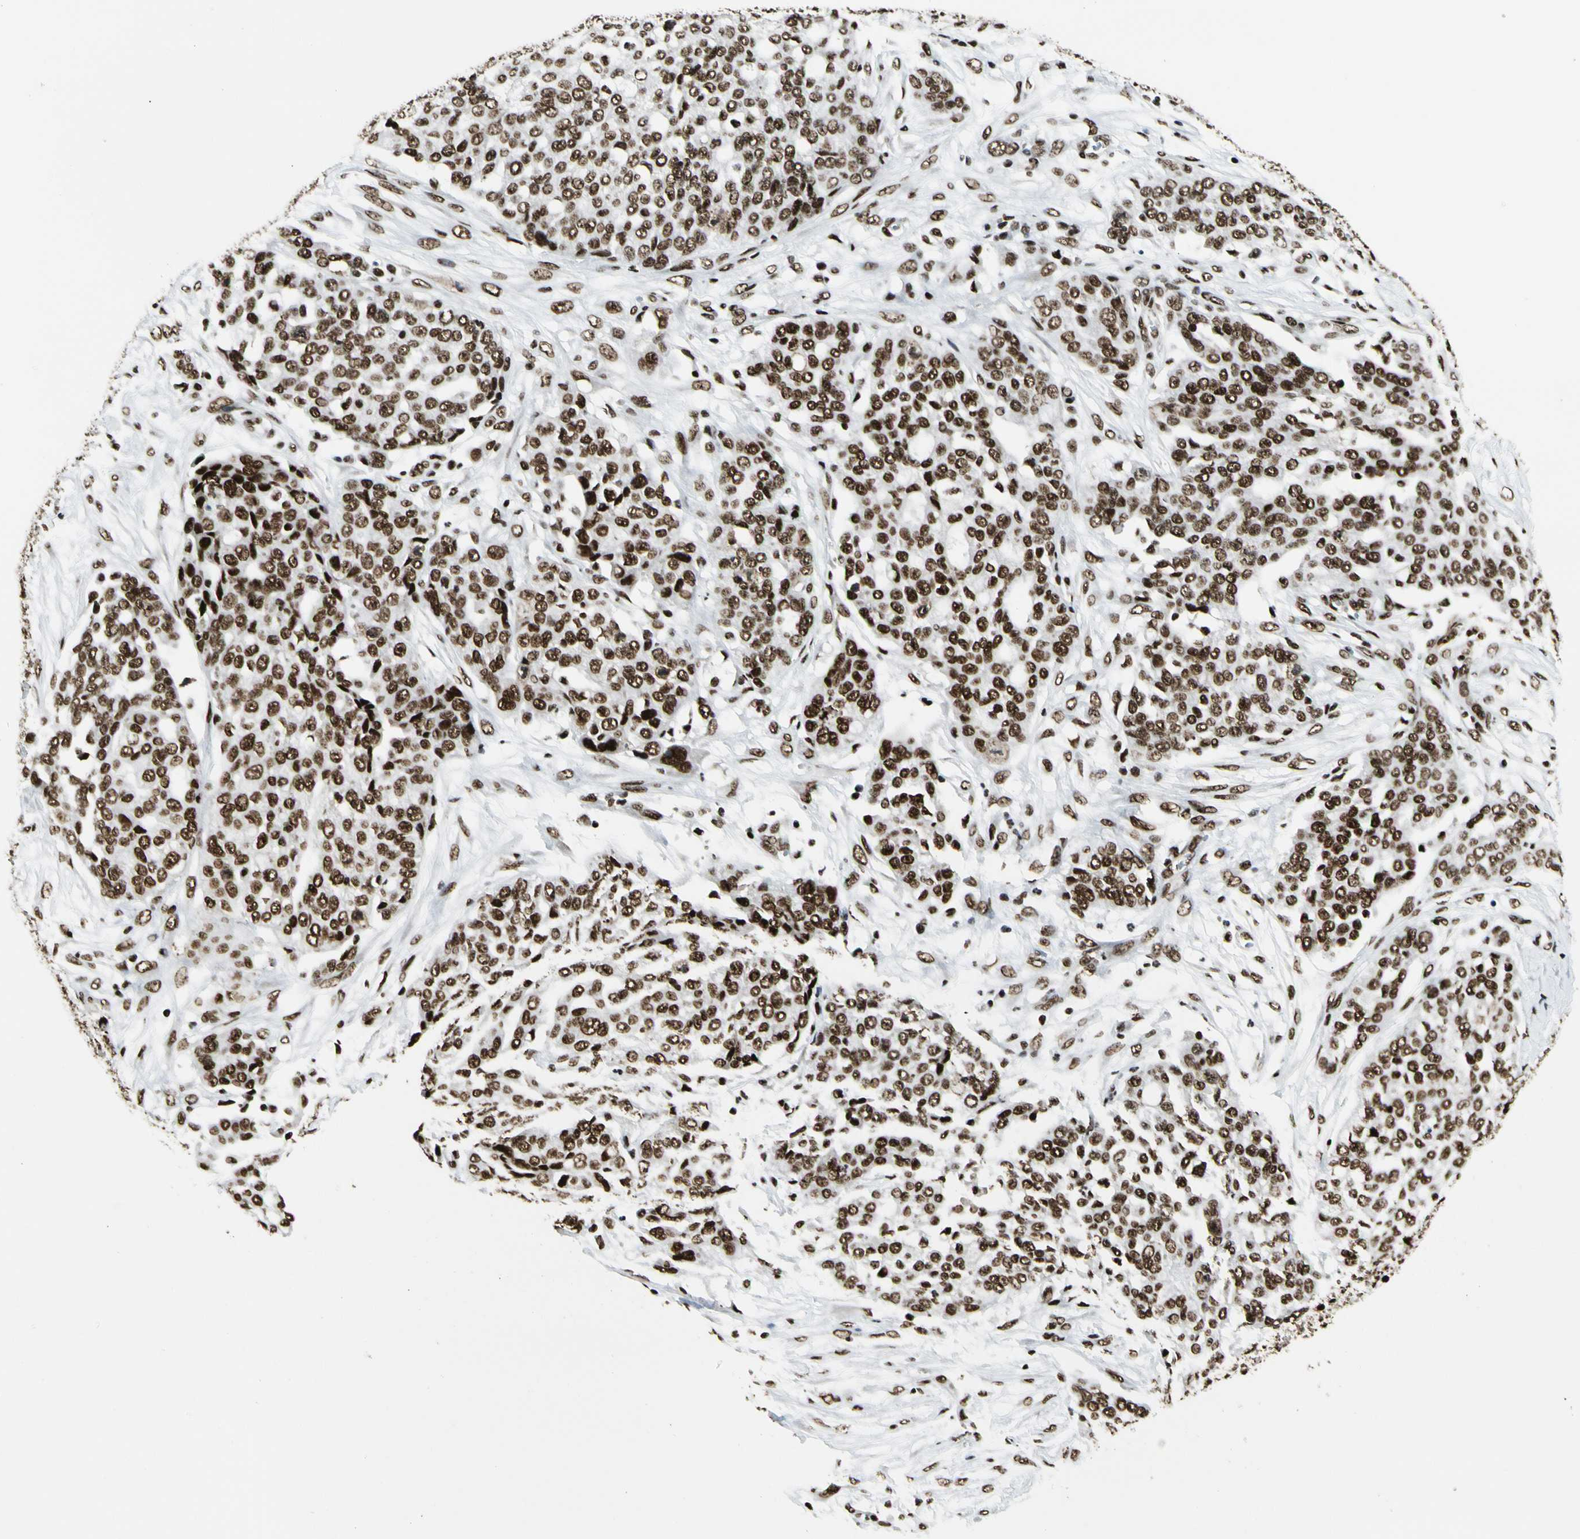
{"staining": {"intensity": "strong", "quantity": ">75%", "location": "nuclear"}, "tissue": "ovarian cancer", "cell_type": "Tumor cells", "image_type": "cancer", "snomed": [{"axis": "morphology", "description": "Cystadenocarcinoma, serous, NOS"}, {"axis": "topography", "description": "Soft tissue"}, {"axis": "topography", "description": "Ovary"}], "caption": "Human ovarian serous cystadenocarcinoma stained with a protein marker shows strong staining in tumor cells.", "gene": "CCAR1", "patient": {"sex": "female", "age": 57}}